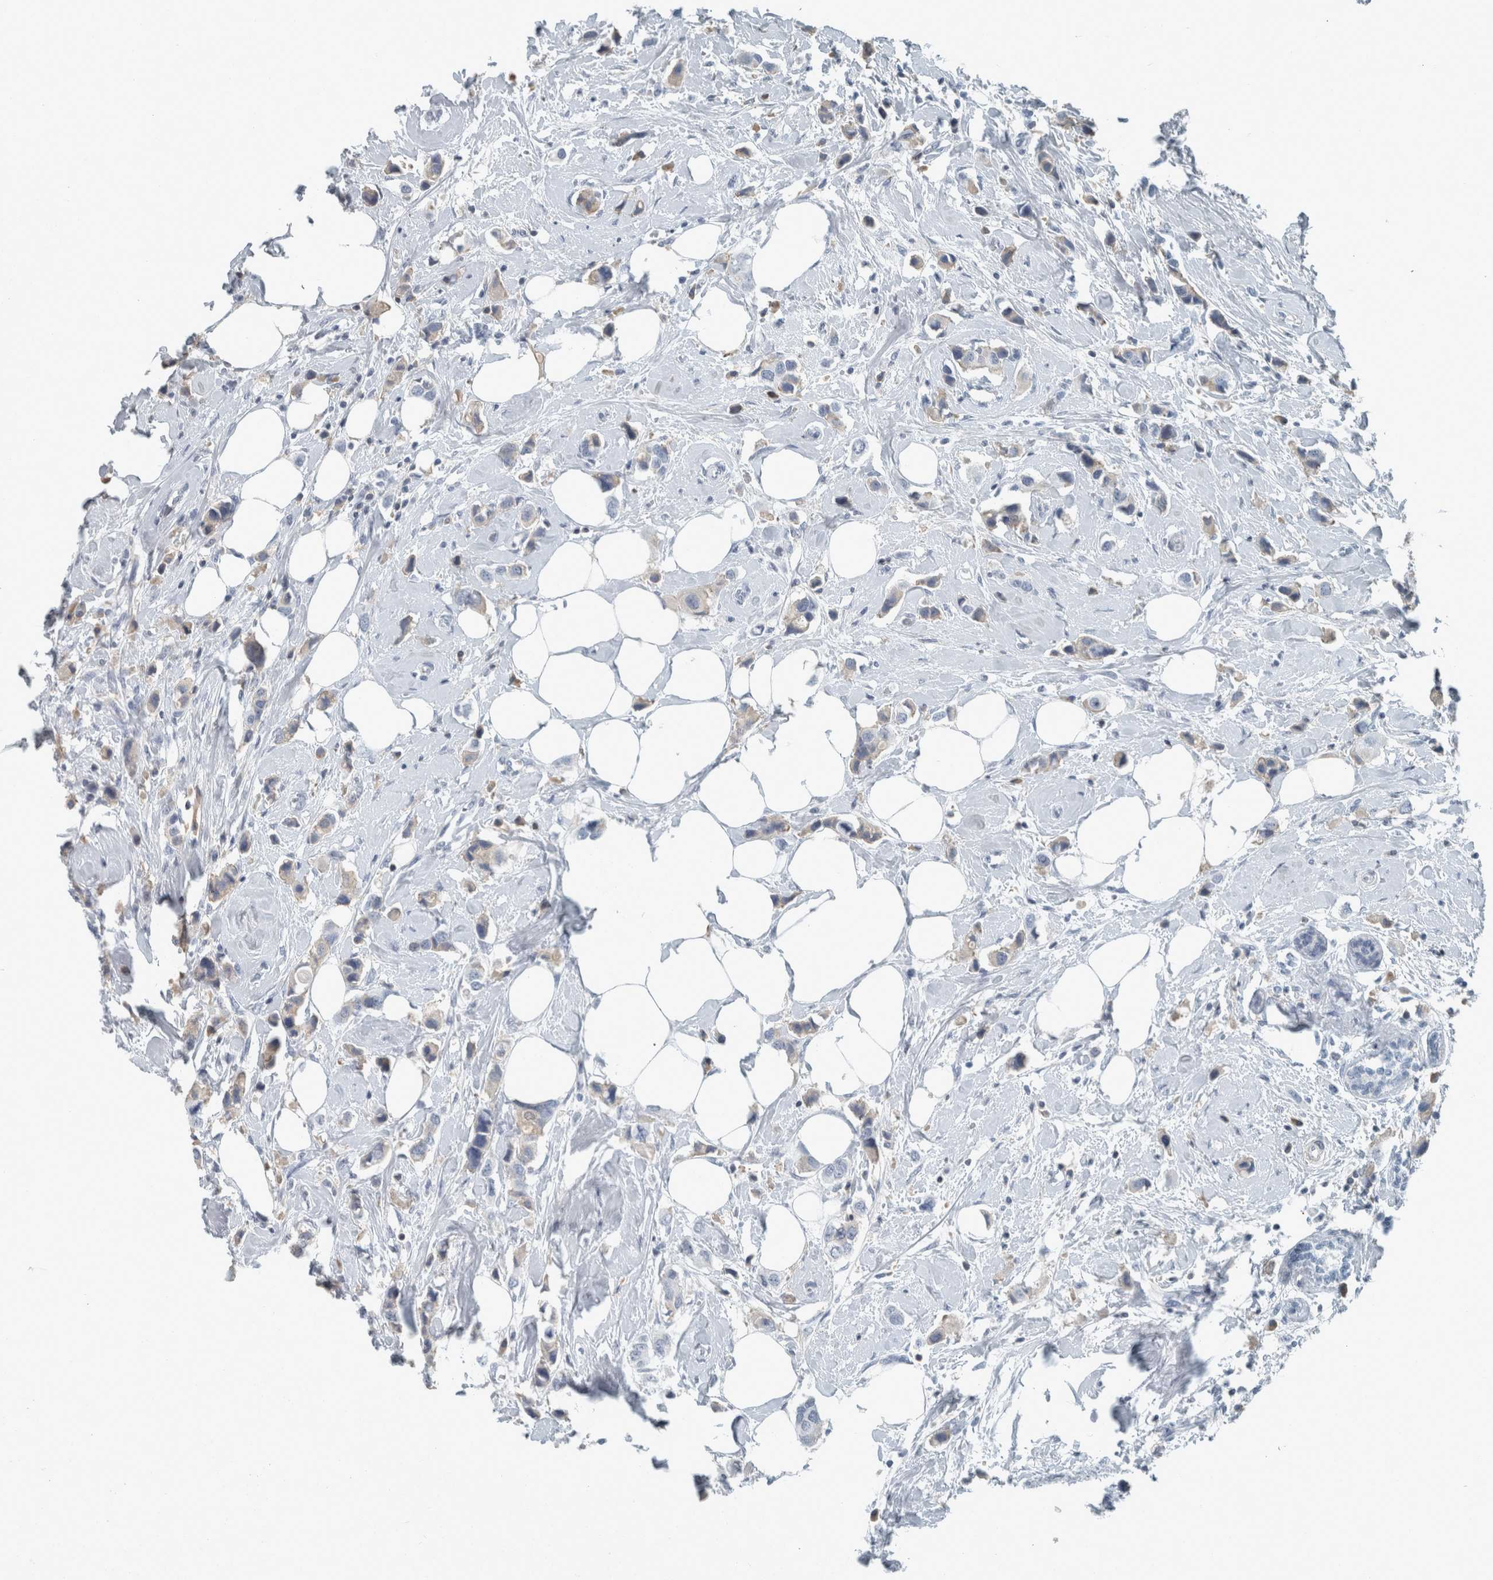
{"staining": {"intensity": "weak", "quantity": "25%-75%", "location": "cytoplasmic/membranous"}, "tissue": "breast cancer", "cell_type": "Tumor cells", "image_type": "cancer", "snomed": [{"axis": "morphology", "description": "Normal tissue, NOS"}, {"axis": "morphology", "description": "Duct carcinoma"}, {"axis": "topography", "description": "Breast"}], "caption": "This is an image of immunohistochemistry staining of breast cancer, which shows weak staining in the cytoplasmic/membranous of tumor cells.", "gene": "CHL1", "patient": {"sex": "female", "age": 50}}